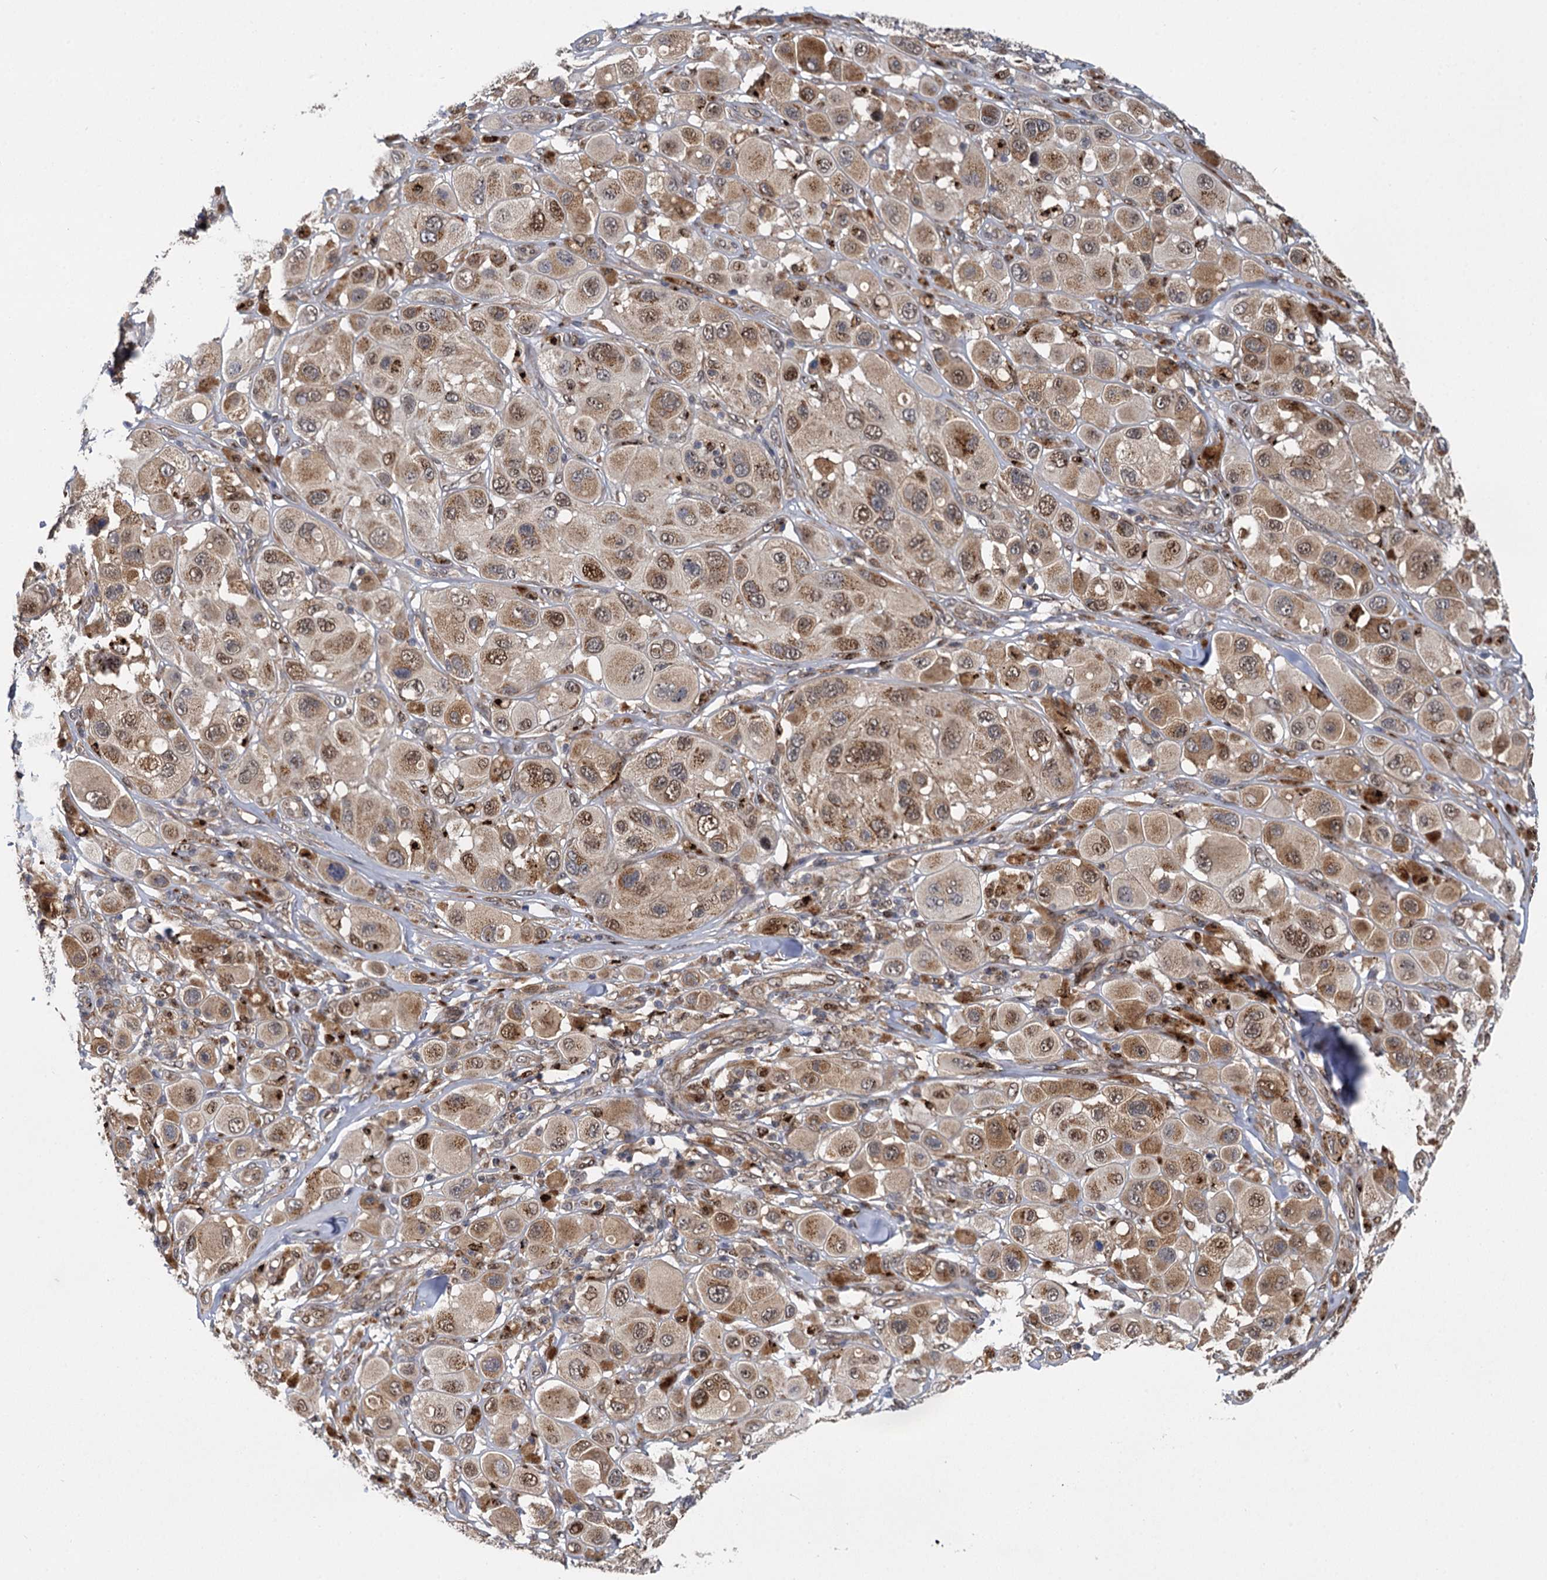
{"staining": {"intensity": "moderate", "quantity": ">75%", "location": "cytoplasmic/membranous,nuclear"}, "tissue": "melanoma", "cell_type": "Tumor cells", "image_type": "cancer", "snomed": [{"axis": "morphology", "description": "Malignant melanoma, Metastatic site"}, {"axis": "topography", "description": "Skin"}], "caption": "A micrograph showing moderate cytoplasmic/membranous and nuclear staining in about >75% of tumor cells in malignant melanoma (metastatic site), as visualized by brown immunohistochemical staining.", "gene": "GAL3ST4", "patient": {"sex": "male", "age": 41}}